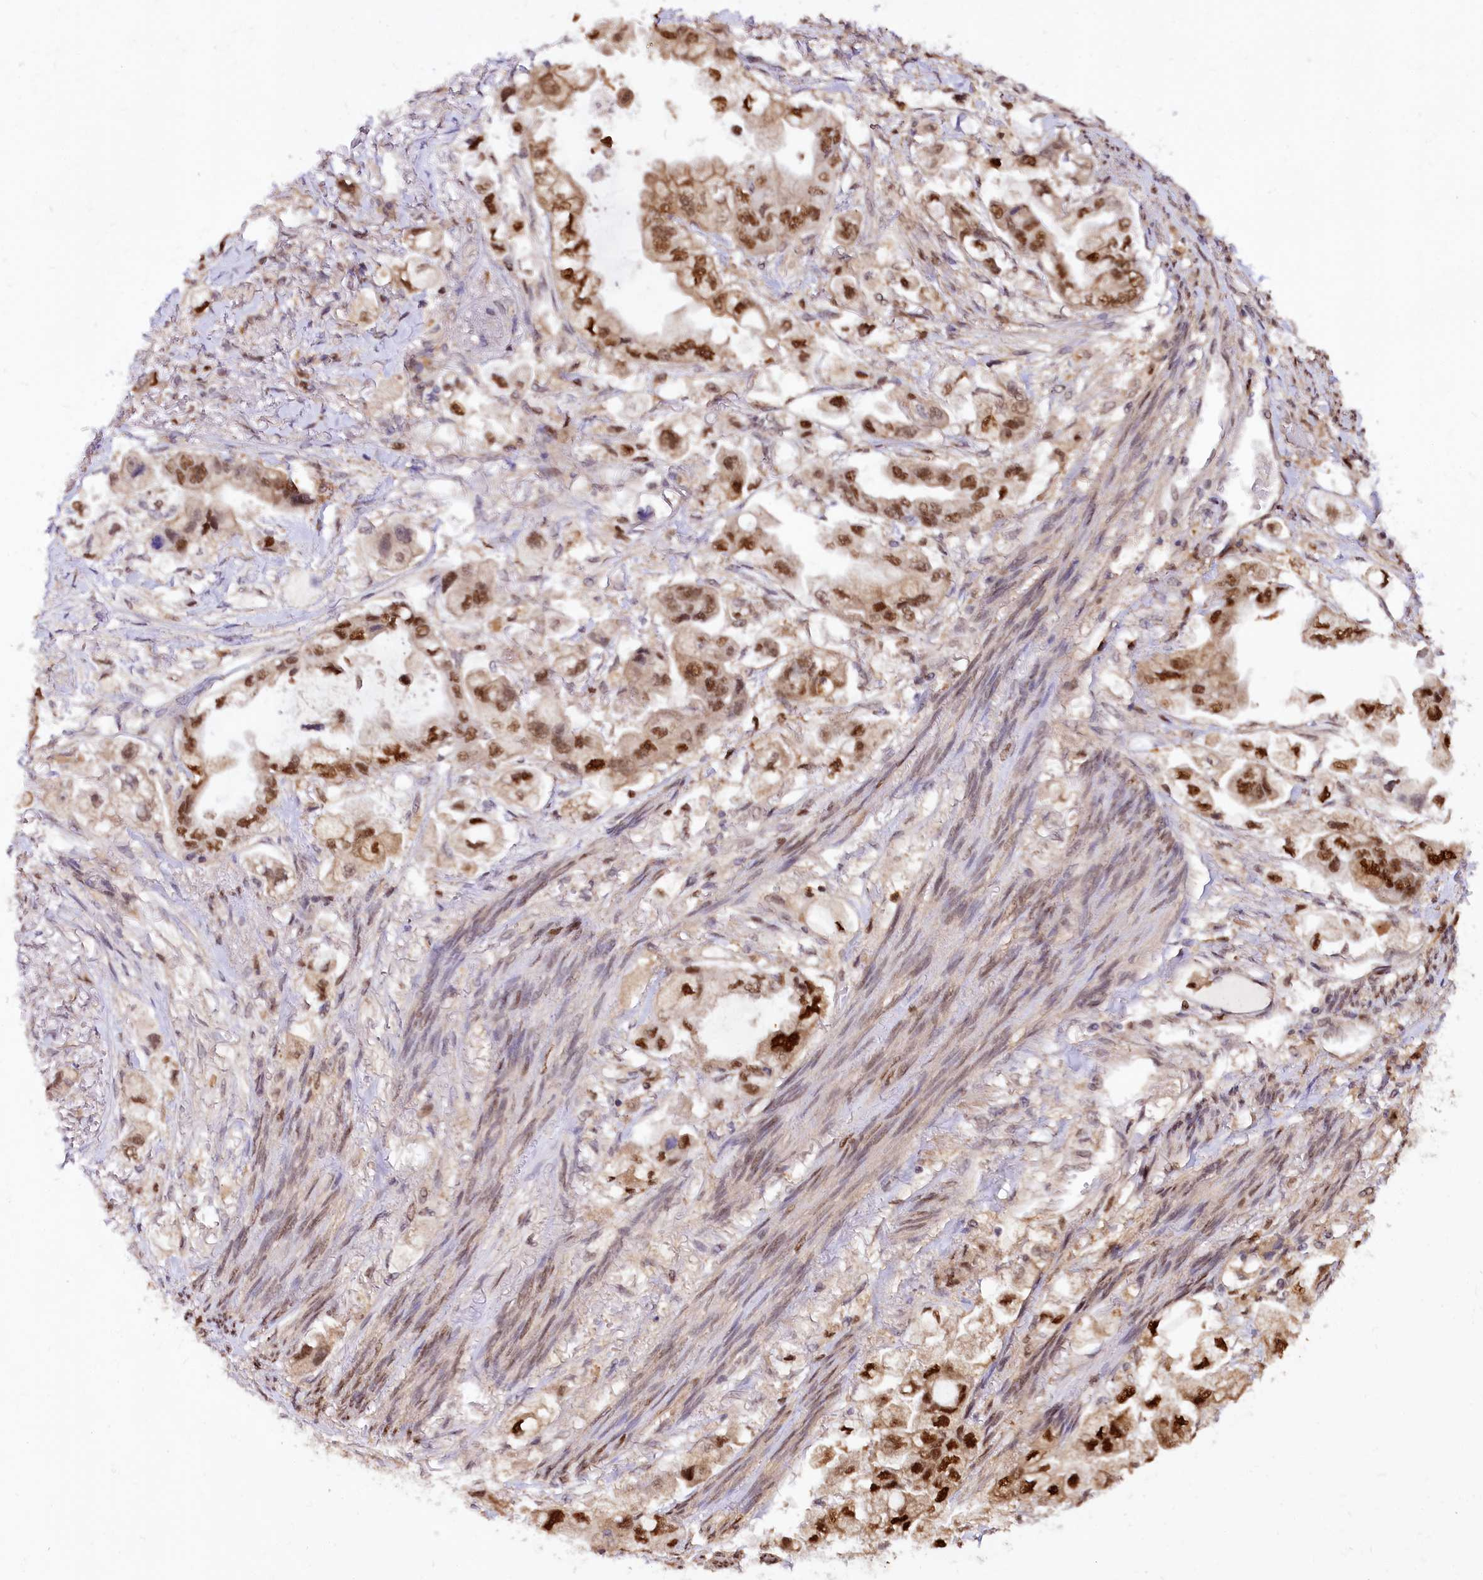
{"staining": {"intensity": "strong", "quantity": ">75%", "location": "nuclear"}, "tissue": "stomach cancer", "cell_type": "Tumor cells", "image_type": "cancer", "snomed": [{"axis": "morphology", "description": "Adenocarcinoma, NOS"}, {"axis": "topography", "description": "Stomach"}], "caption": "A micrograph of adenocarcinoma (stomach) stained for a protein exhibits strong nuclear brown staining in tumor cells.", "gene": "GNL3L", "patient": {"sex": "male", "age": 62}}